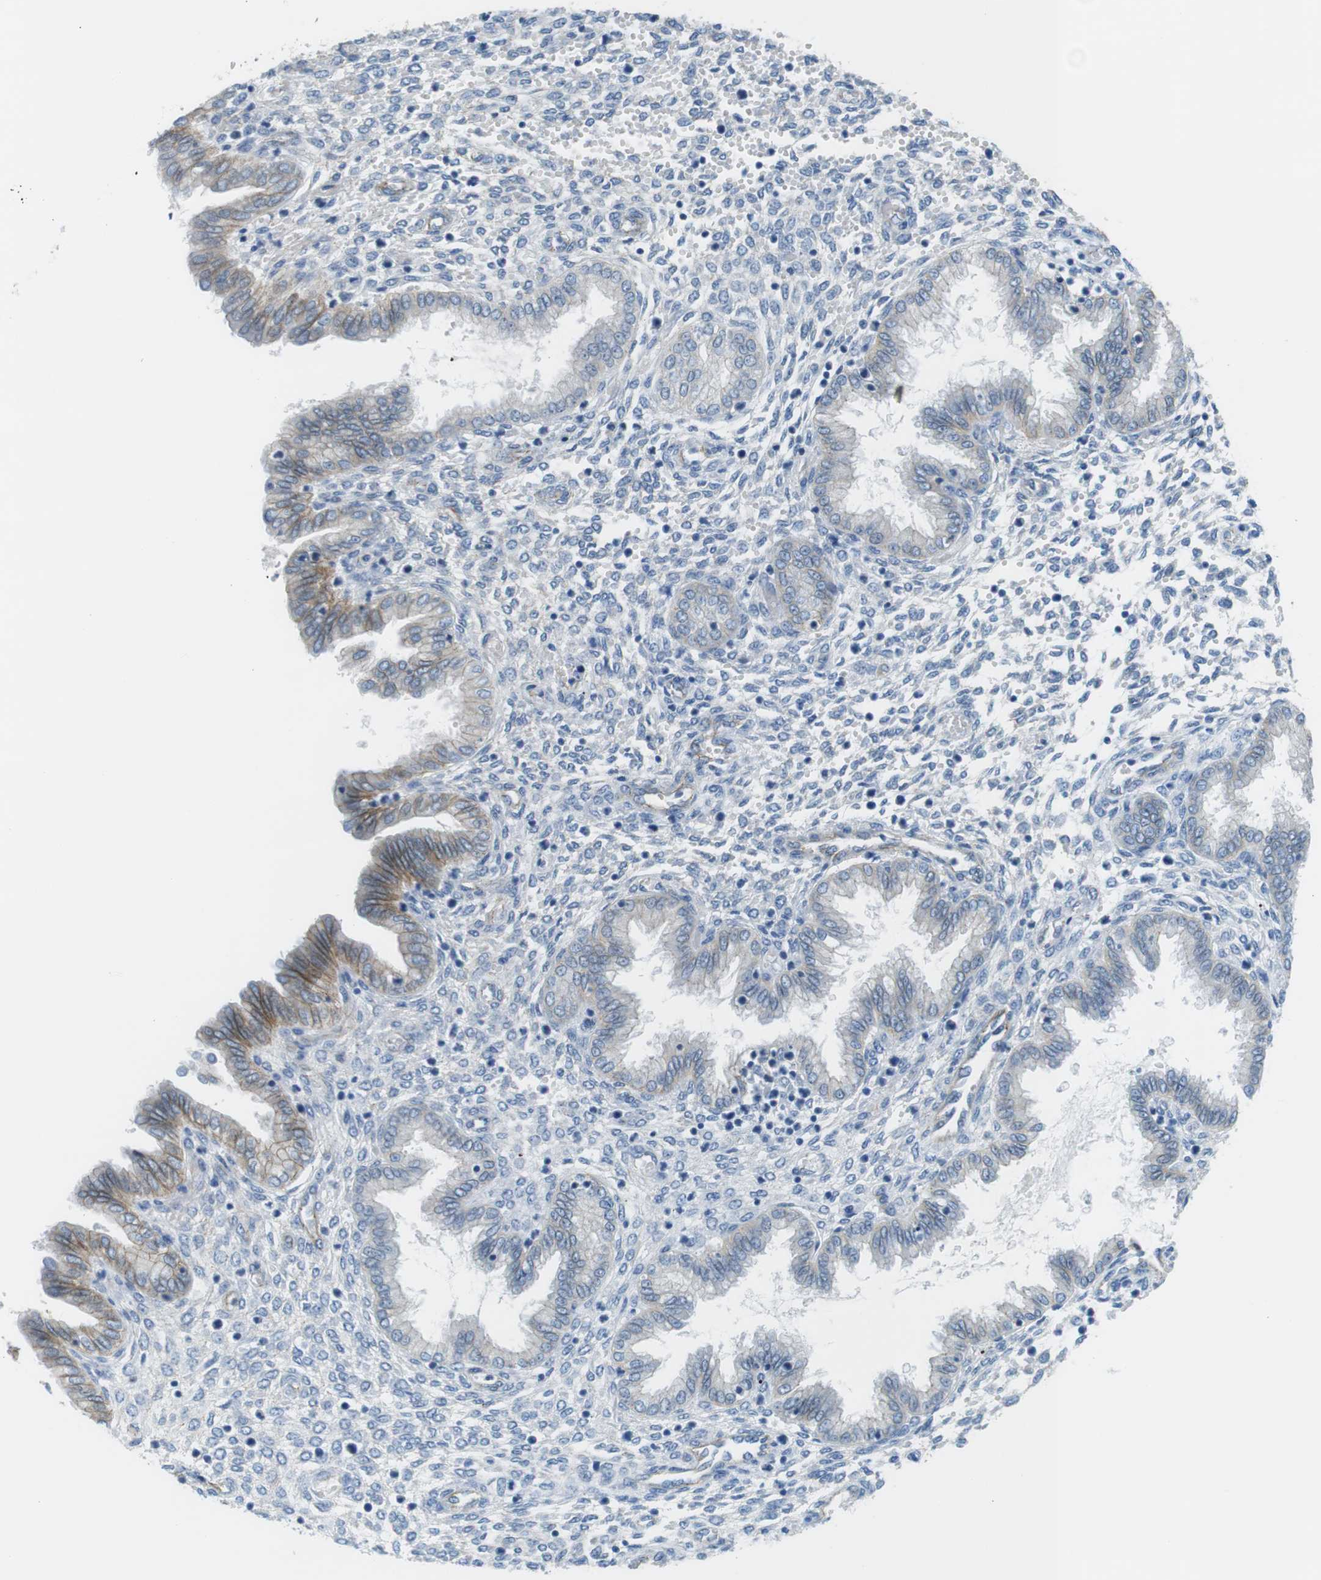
{"staining": {"intensity": "negative", "quantity": "none", "location": "none"}, "tissue": "endometrium", "cell_type": "Cells in endometrial stroma", "image_type": "normal", "snomed": [{"axis": "morphology", "description": "Normal tissue, NOS"}, {"axis": "topography", "description": "Endometrium"}], "caption": "DAB (3,3'-diaminobenzidine) immunohistochemical staining of normal human endometrium displays no significant positivity in cells in endometrial stroma.", "gene": "SLC6A6", "patient": {"sex": "female", "age": 33}}